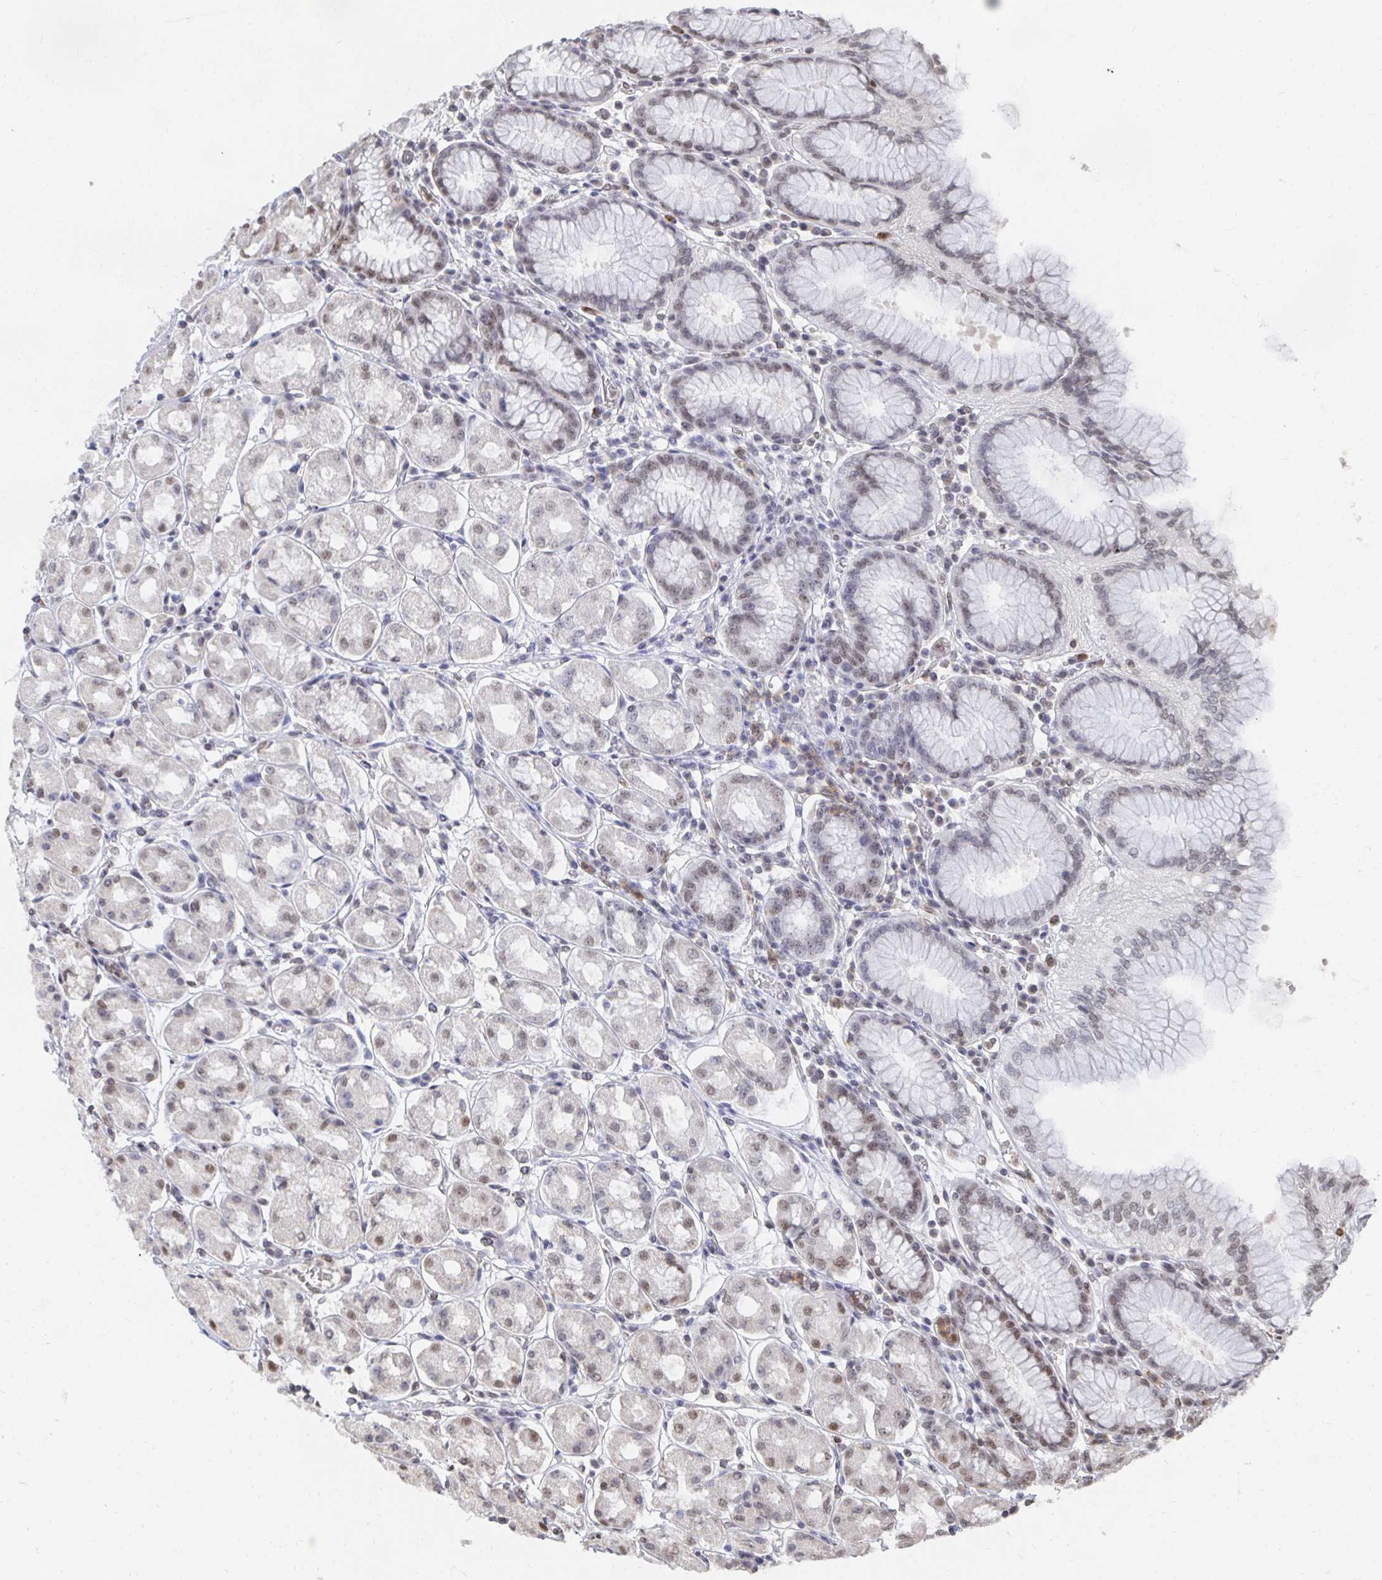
{"staining": {"intensity": "moderate", "quantity": "25%-75%", "location": "nuclear"}, "tissue": "stomach", "cell_type": "Glandular cells", "image_type": "normal", "snomed": [{"axis": "morphology", "description": "Normal tissue, NOS"}, {"axis": "topography", "description": "Stomach"}, {"axis": "topography", "description": "Stomach, lower"}], "caption": "Glandular cells display moderate nuclear expression in about 25%-75% of cells in unremarkable stomach.", "gene": "GTF3C6", "patient": {"sex": "female", "age": 56}}